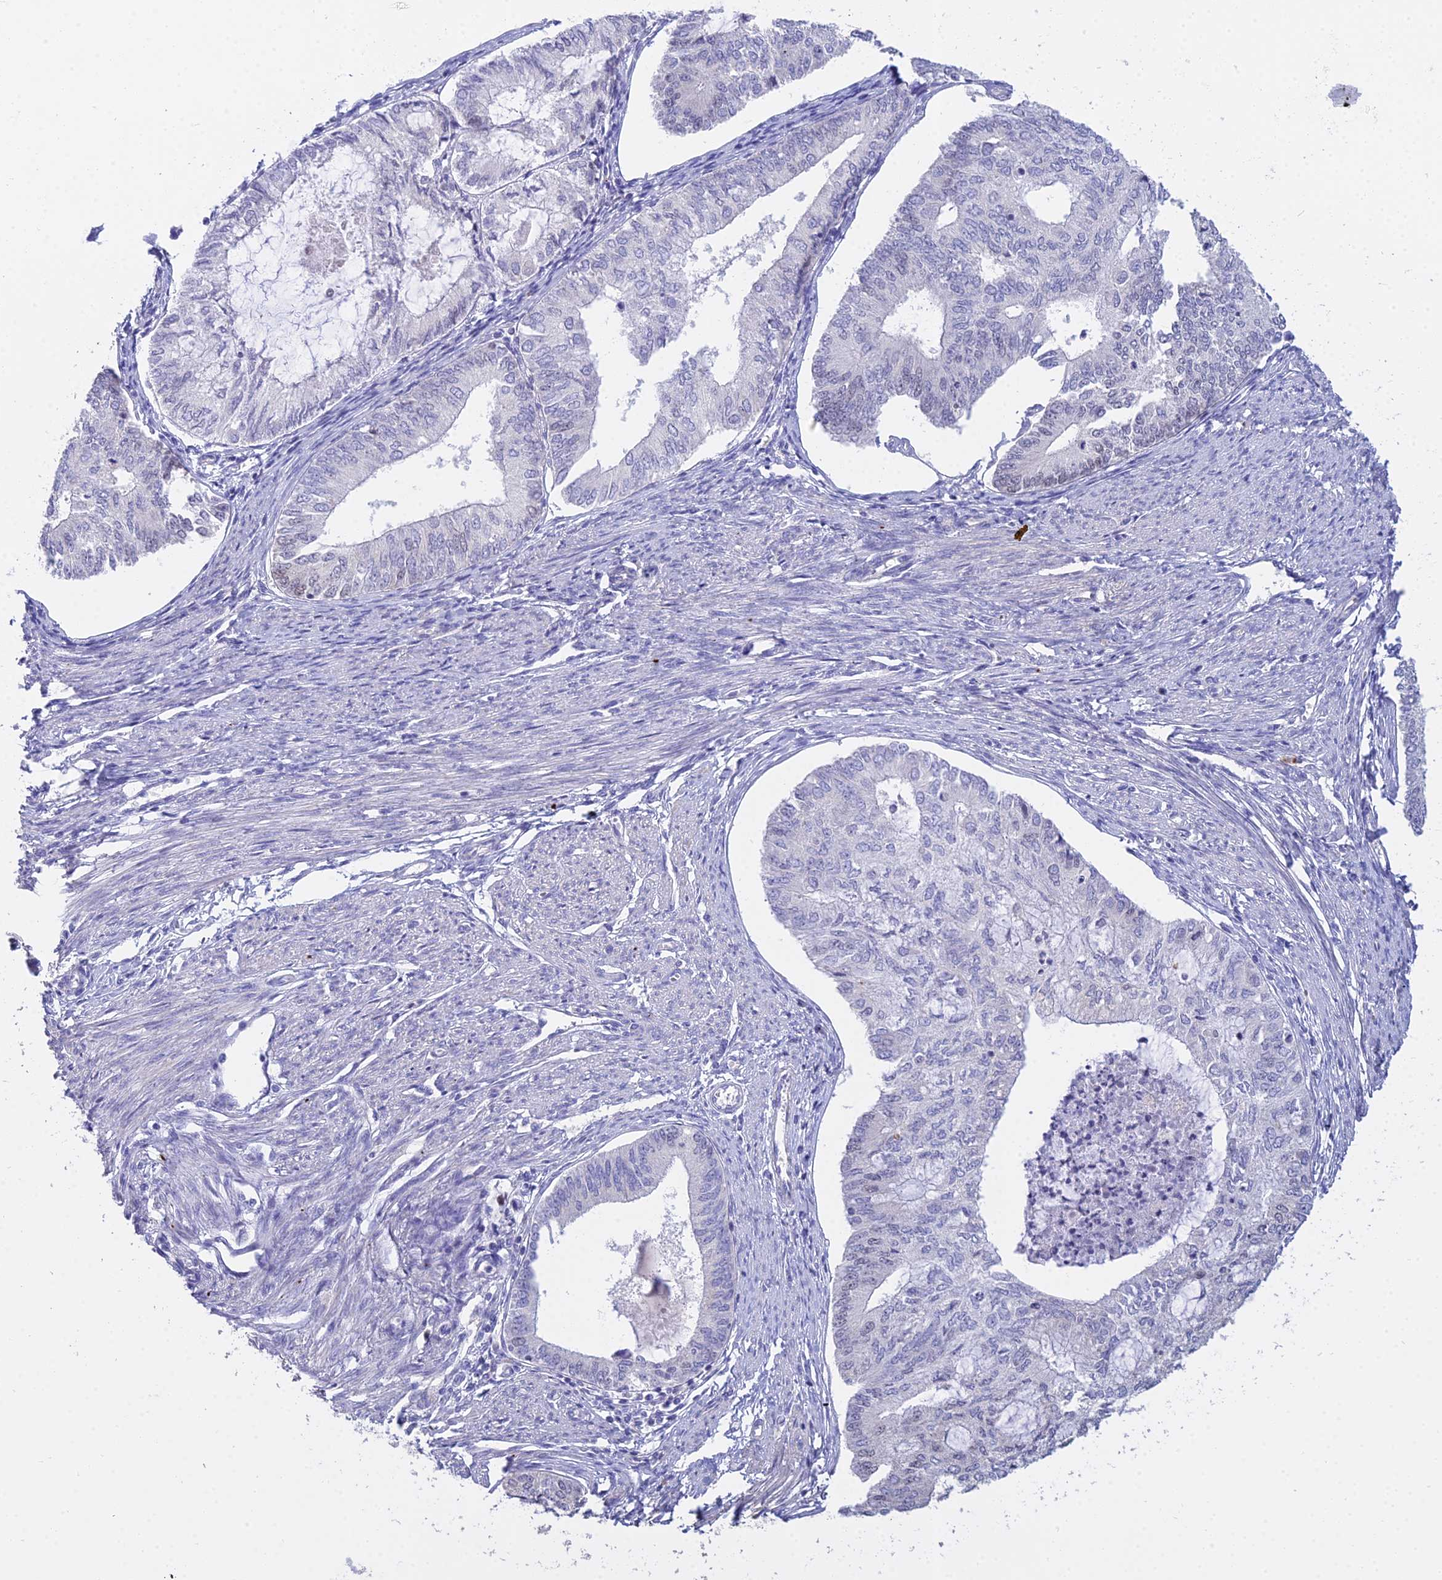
{"staining": {"intensity": "negative", "quantity": "none", "location": "none"}, "tissue": "endometrial cancer", "cell_type": "Tumor cells", "image_type": "cancer", "snomed": [{"axis": "morphology", "description": "Adenocarcinoma, NOS"}, {"axis": "topography", "description": "Endometrium"}], "caption": "The immunohistochemistry micrograph has no significant positivity in tumor cells of adenocarcinoma (endometrial) tissue.", "gene": "MCM2", "patient": {"sex": "female", "age": 68}}